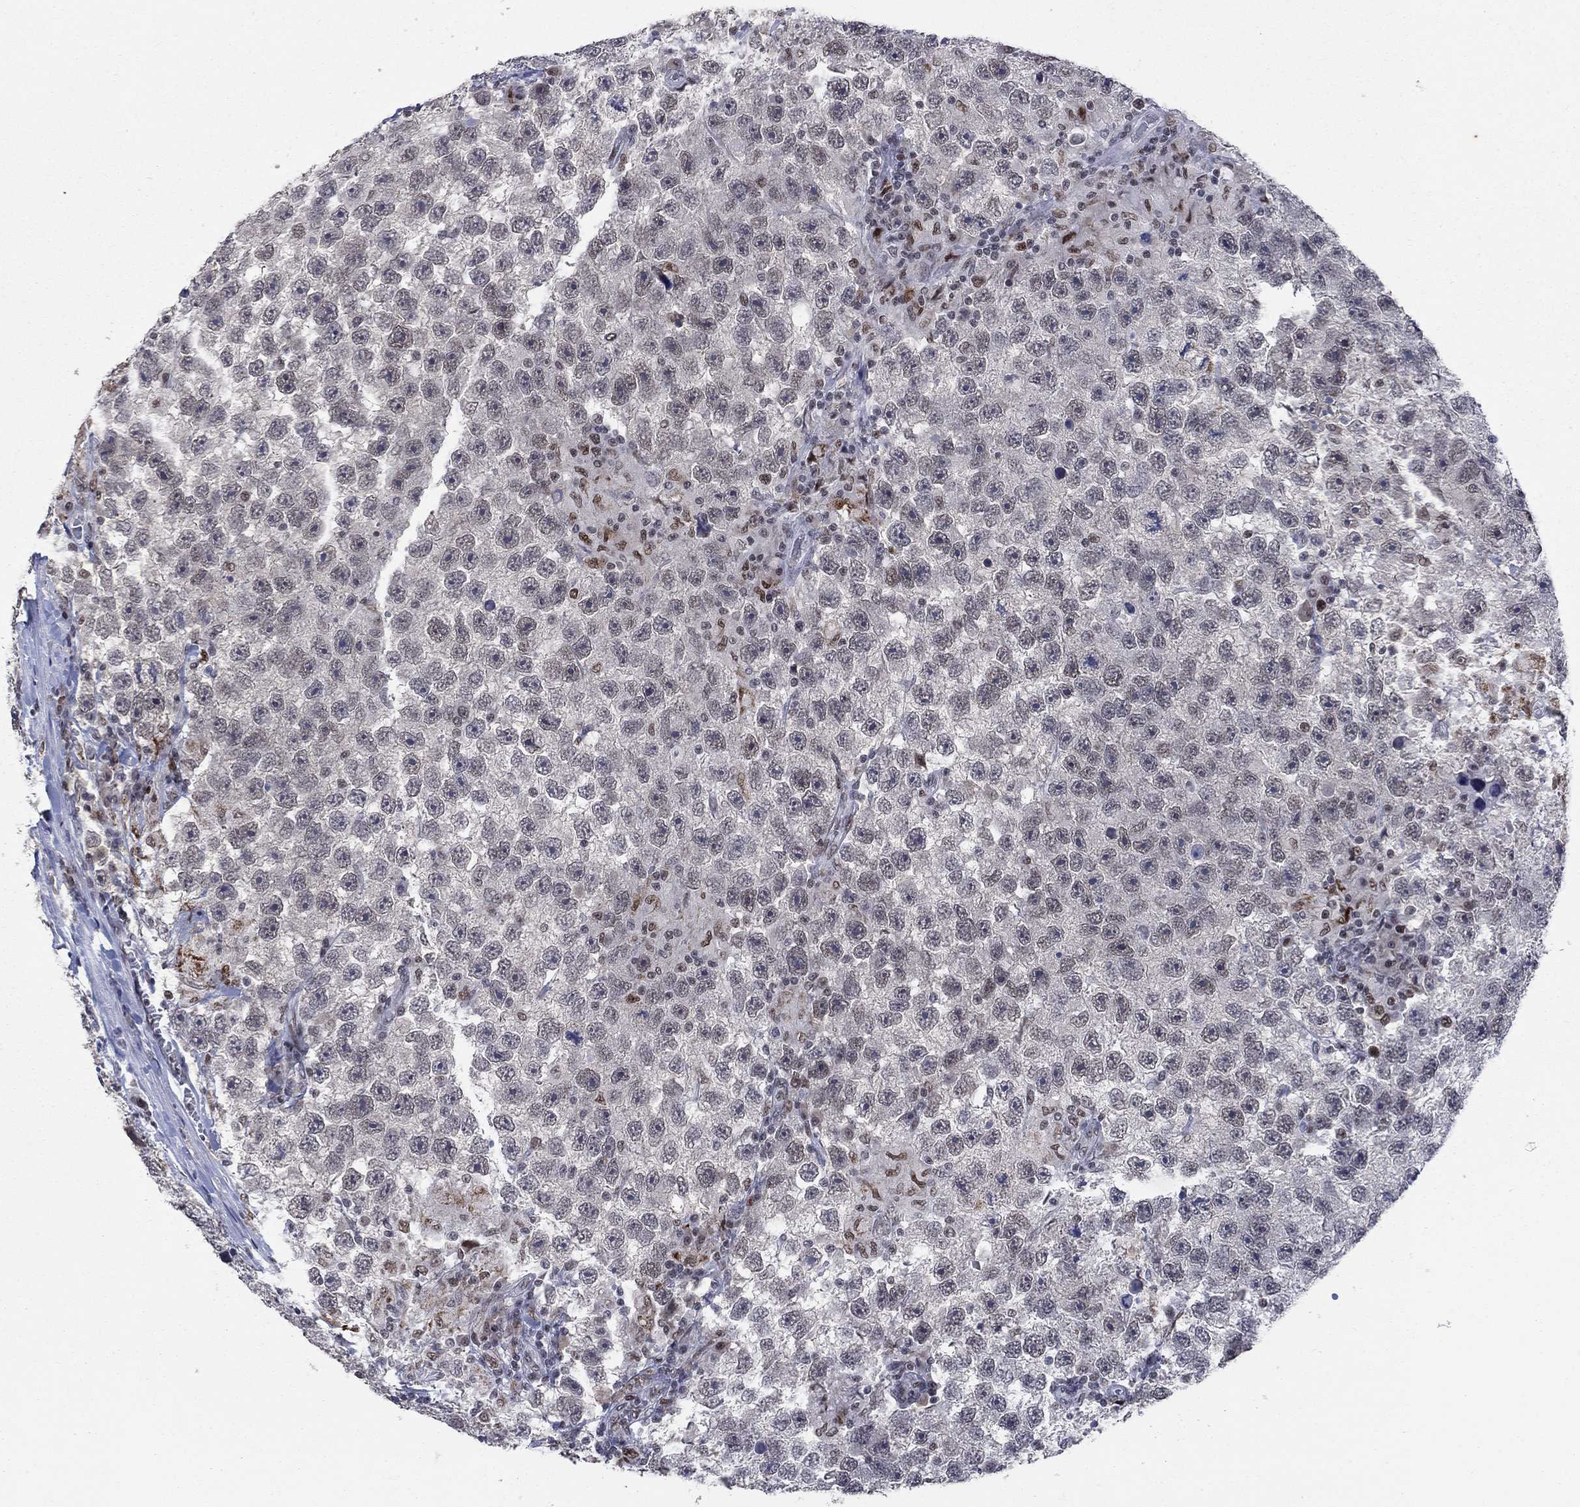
{"staining": {"intensity": "negative", "quantity": "none", "location": "none"}, "tissue": "testis cancer", "cell_type": "Tumor cells", "image_type": "cancer", "snomed": [{"axis": "morphology", "description": "Seminoma, NOS"}, {"axis": "topography", "description": "Testis"}], "caption": "Immunohistochemistry (IHC) of human testis cancer shows no staining in tumor cells.", "gene": "HCFC1", "patient": {"sex": "male", "age": 26}}